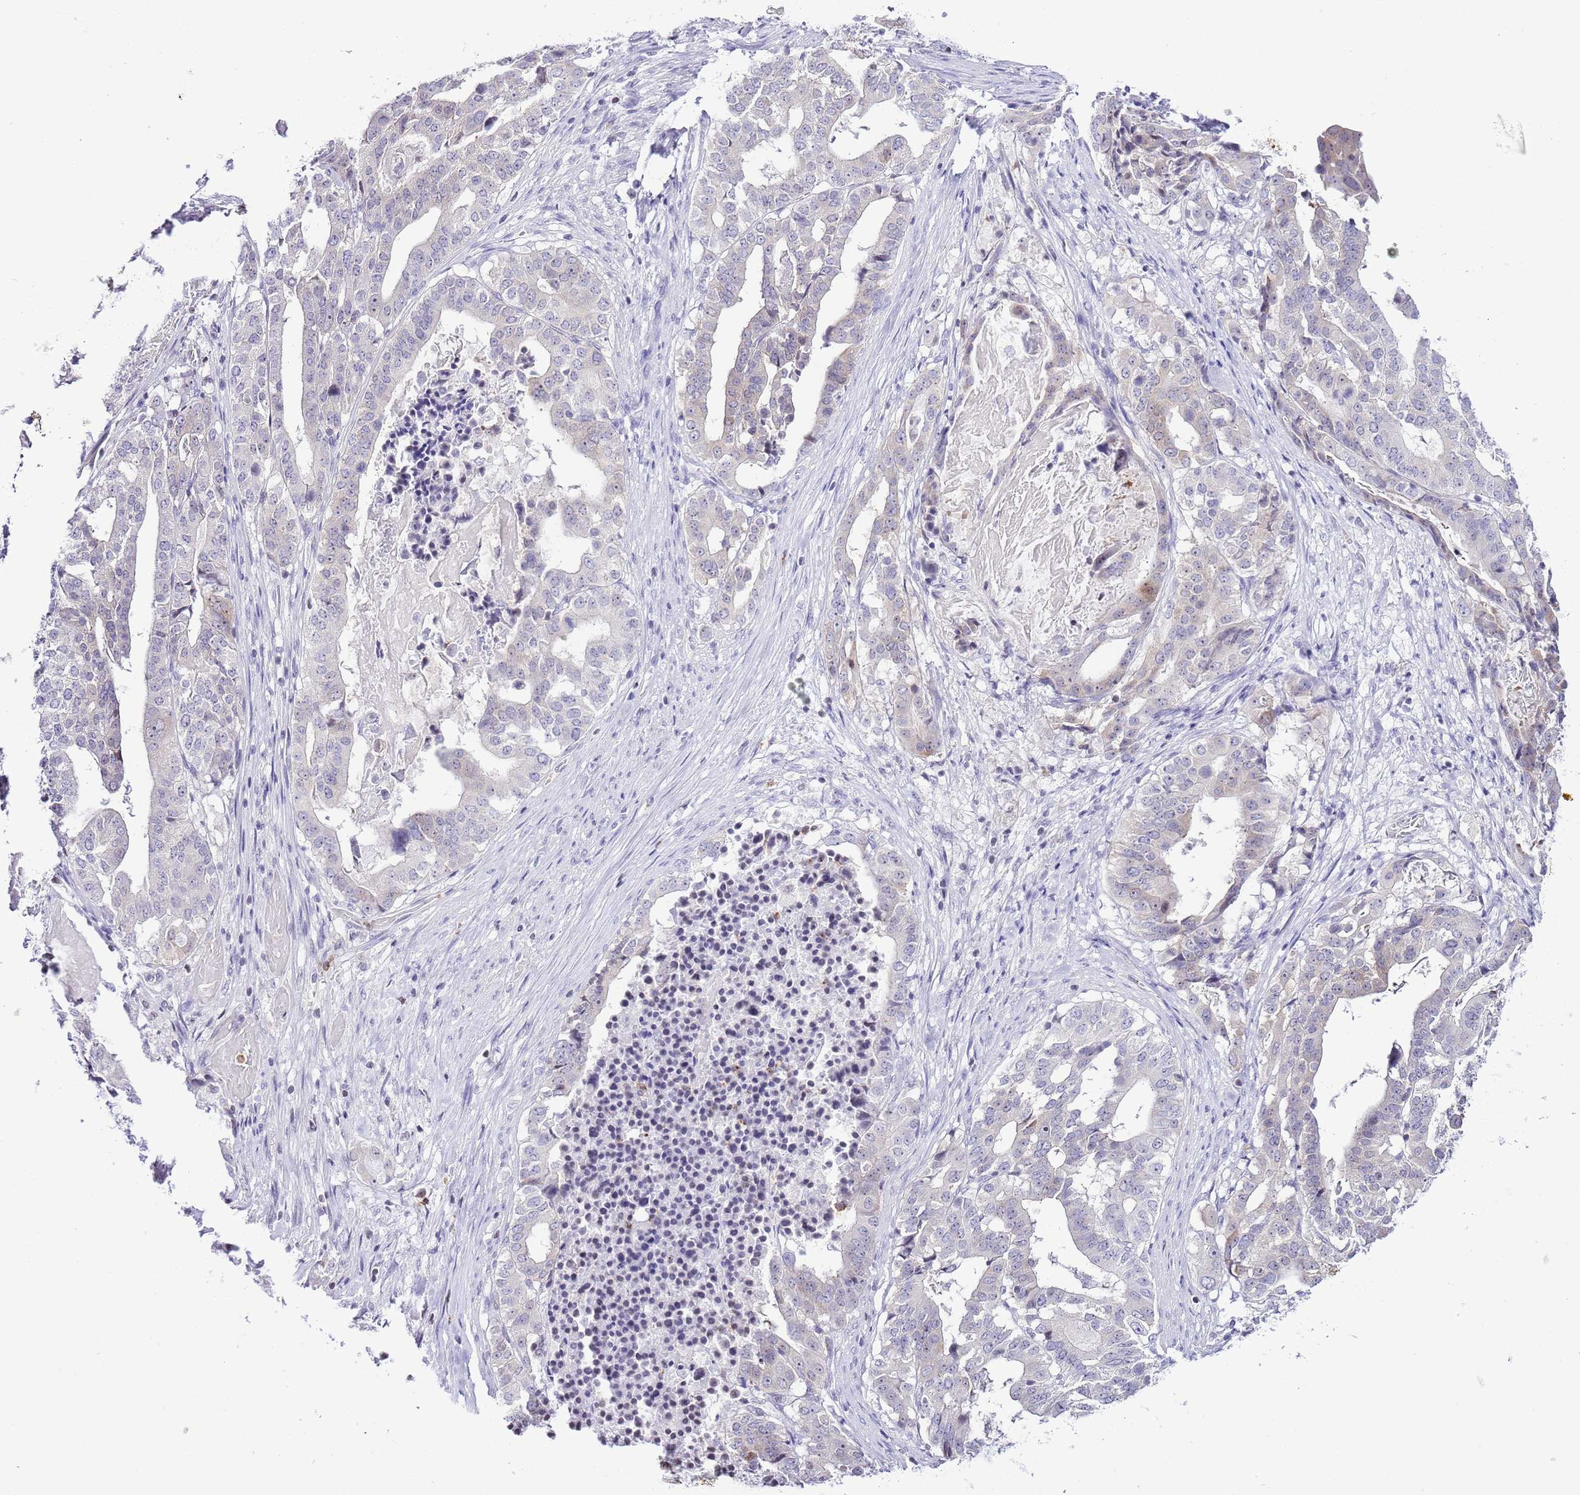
{"staining": {"intensity": "weak", "quantity": "<25%", "location": "cytoplasmic/membranous"}, "tissue": "stomach cancer", "cell_type": "Tumor cells", "image_type": "cancer", "snomed": [{"axis": "morphology", "description": "Adenocarcinoma, NOS"}, {"axis": "topography", "description": "Stomach"}], "caption": "Immunohistochemical staining of human stomach cancer (adenocarcinoma) displays no significant staining in tumor cells. Brightfield microscopy of immunohistochemistry stained with DAB (3,3'-diaminobenzidine) (brown) and hematoxylin (blue), captured at high magnification.", "gene": "PRR15", "patient": {"sex": "male", "age": 48}}